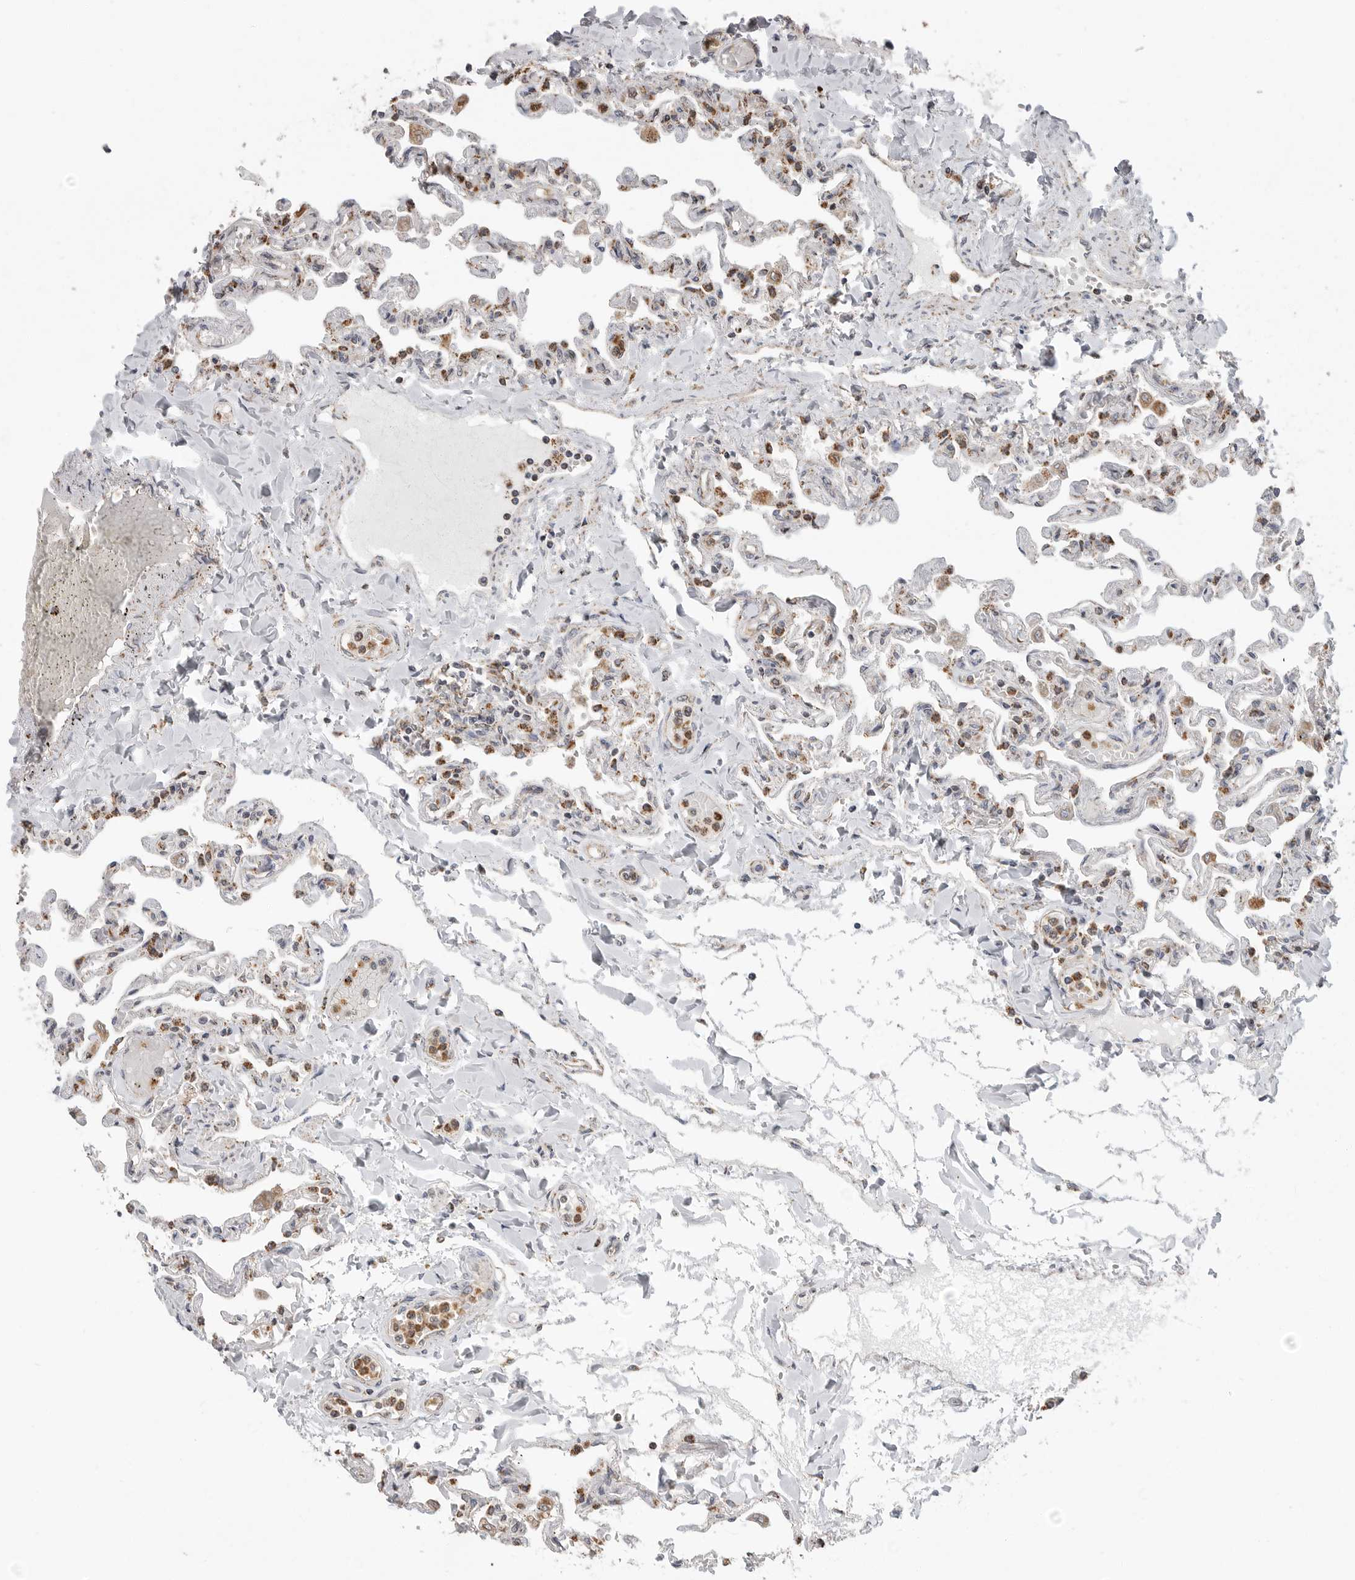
{"staining": {"intensity": "moderate", "quantity": ">75%", "location": "cytoplasmic/membranous"}, "tissue": "lung", "cell_type": "Alveolar cells", "image_type": "normal", "snomed": [{"axis": "morphology", "description": "Normal tissue, NOS"}, {"axis": "topography", "description": "Lung"}], "caption": "A brown stain highlights moderate cytoplasmic/membranous staining of a protein in alveolar cells of normal human lung. Nuclei are stained in blue.", "gene": "GCNT2", "patient": {"sex": "male", "age": 21}}